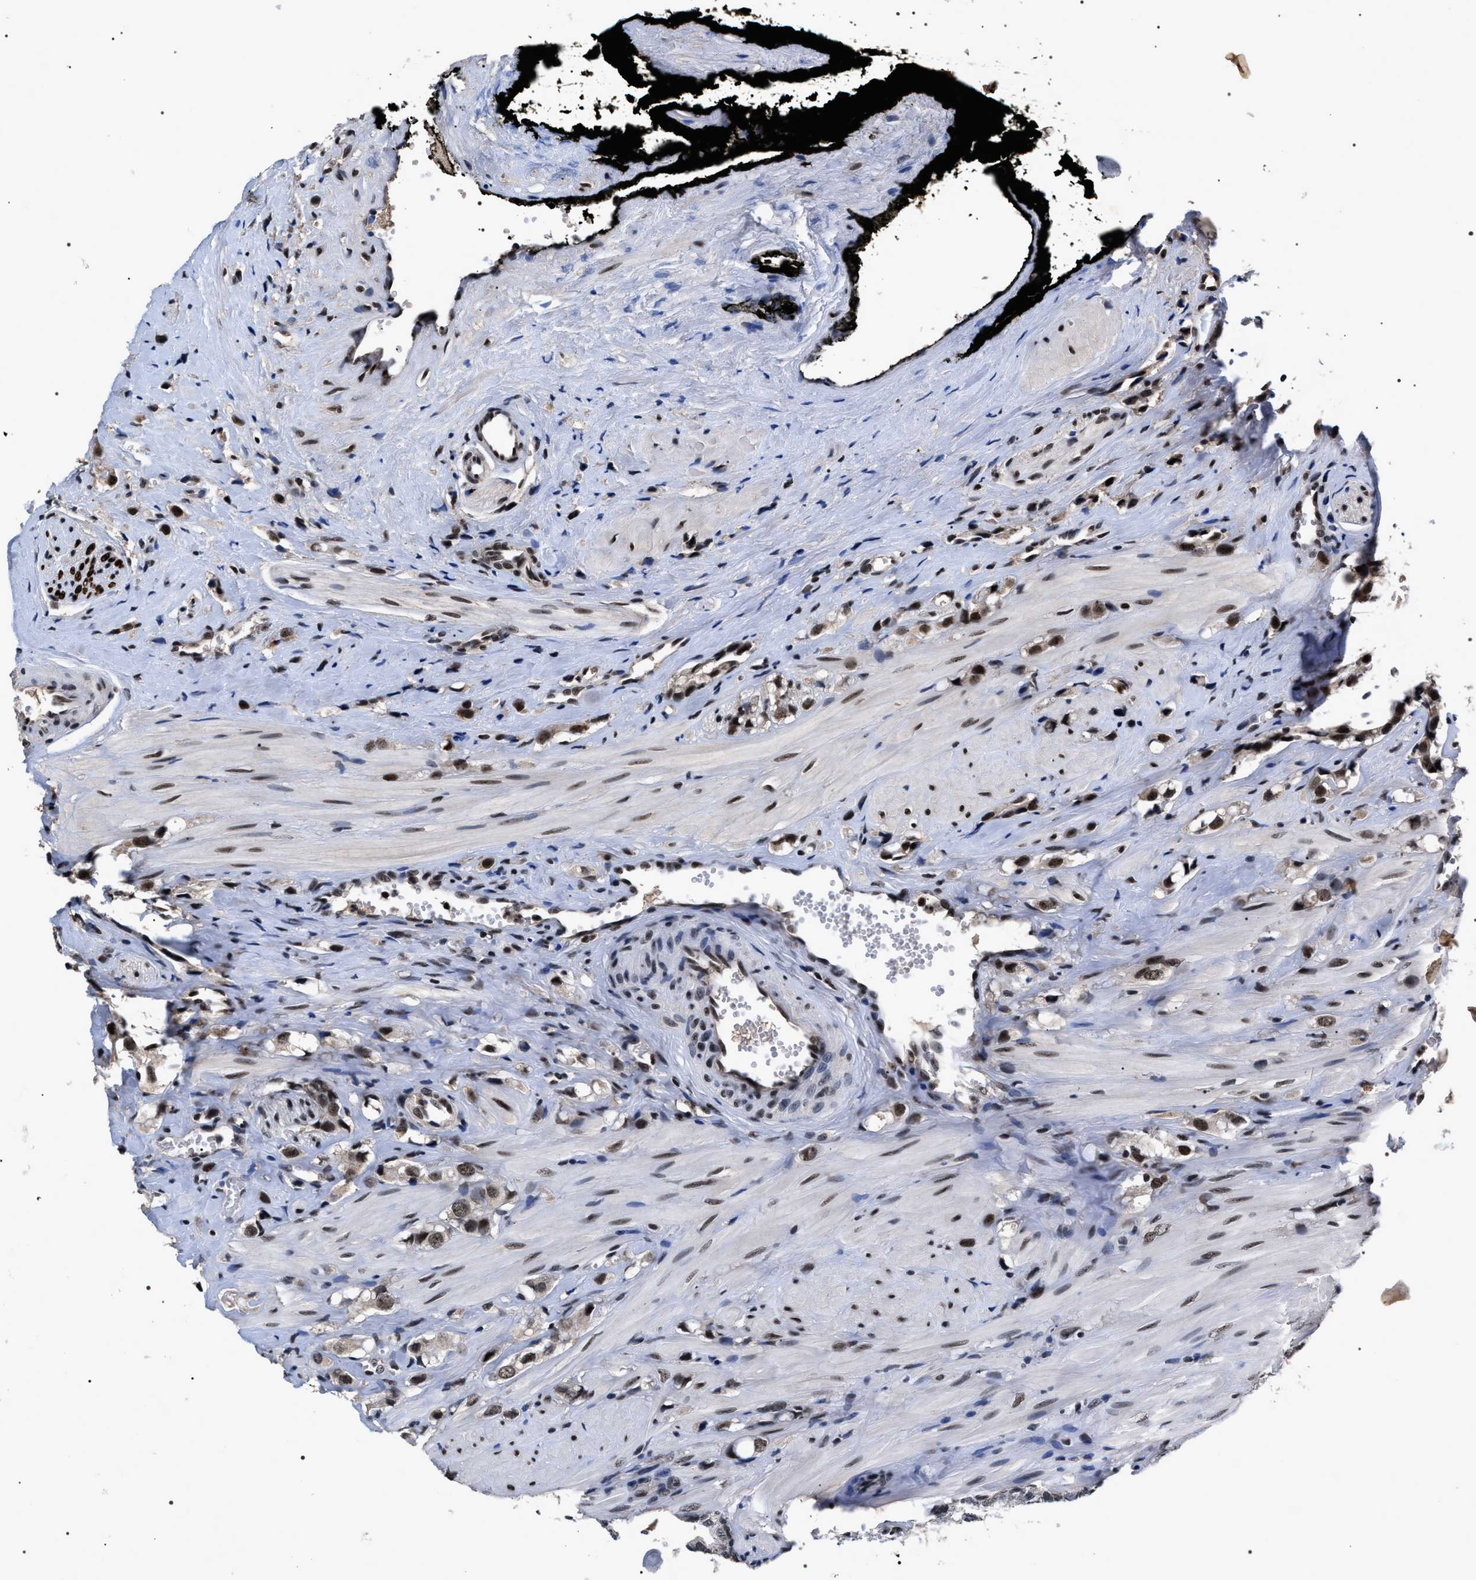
{"staining": {"intensity": "moderate", "quantity": ">75%", "location": "nuclear"}, "tissue": "prostate cancer", "cell_type": "Tumor cells", "image_type": "cancer", "snomed": [{"axis": "morphology", "description": "Adenocarcinoma, High grade"}, {"axis": "topography", "description": "Prostate"}], "caption": "The immunohistochemical stain shows moderate nuclear expression in tumor cells of prostate cancer tissue. The protein of interest is shown in brown color, while the nuclei are stained blue.", "gene": "RRP1B", "patient": {"sex": "male", "age": 52}}